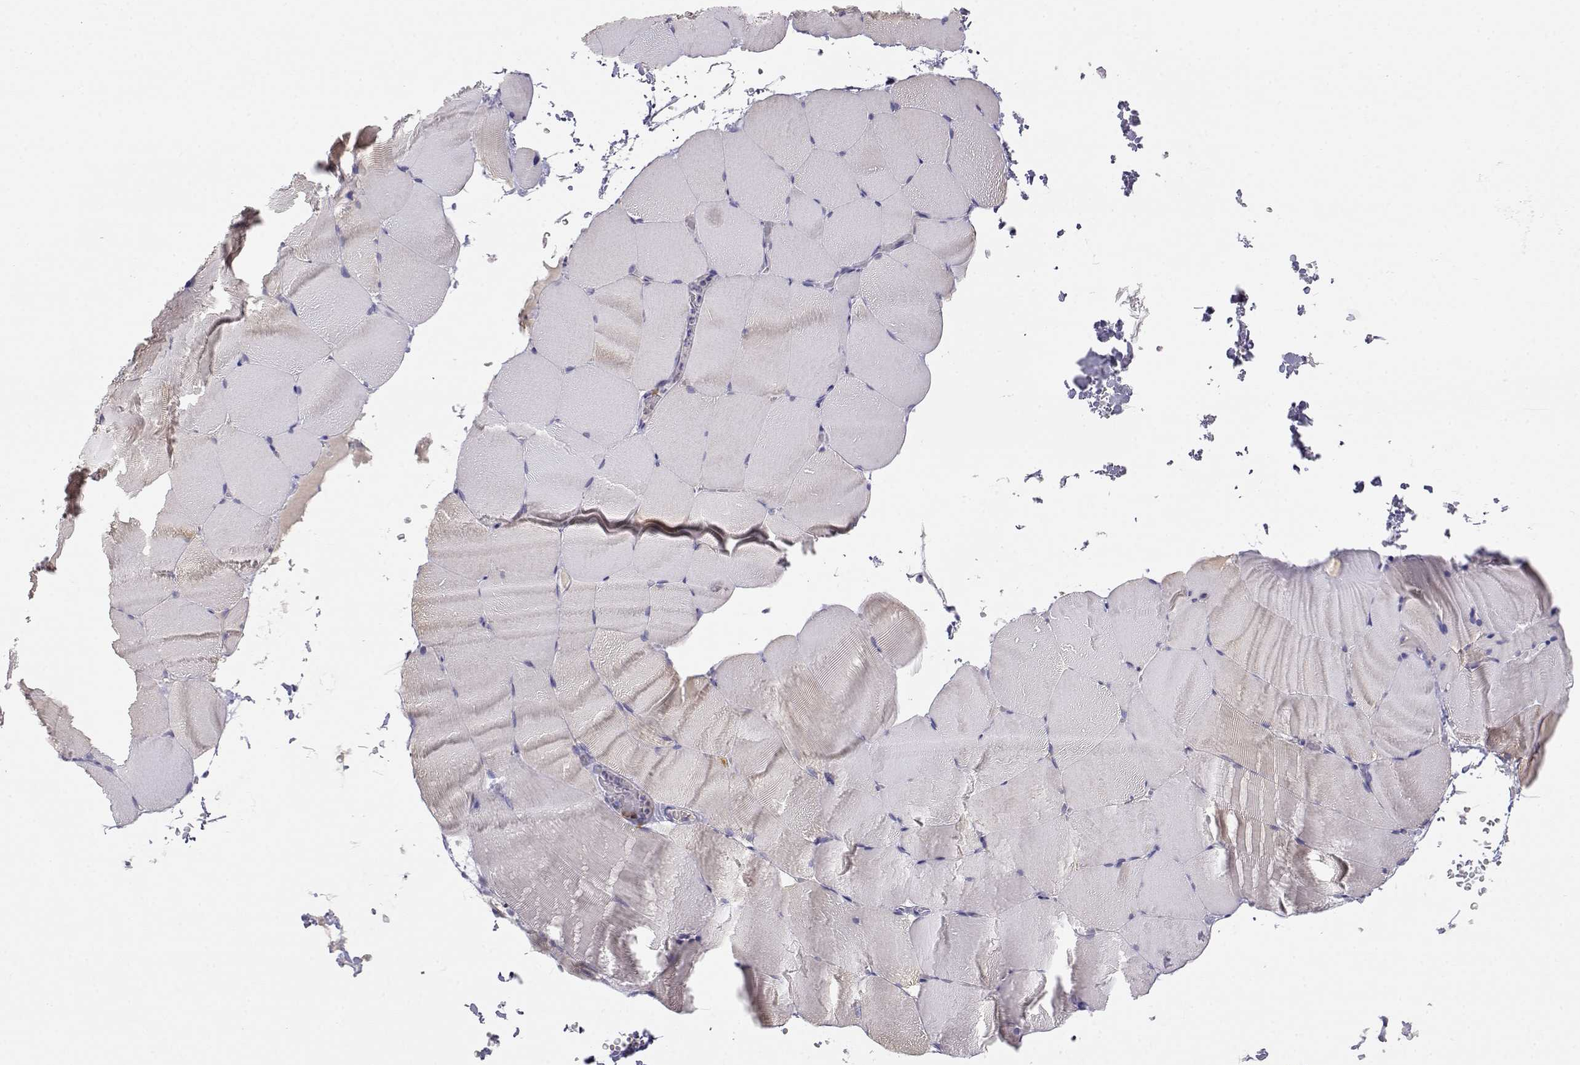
{"staining": {"intensity": "negative", "quantity": "none", "location": "none"}, "tissue": "skeletal muscle", "cell_type": "Myocytes", "image_type": "normal", "snomed": [{"axis": "morphology", "description": "Normal tissue, NOS"}, {"axis": "topography", "description": "Skeletal muscle"}], "caption": "High magnification brightfield microscopy of normal skeletal muscle stained with DAB (brown) and counterstained with hematoxylin (blue): myocytes show no significant positivity.", "gene": "CDHR1", "patient": {"sex": "female", "age": 37}}